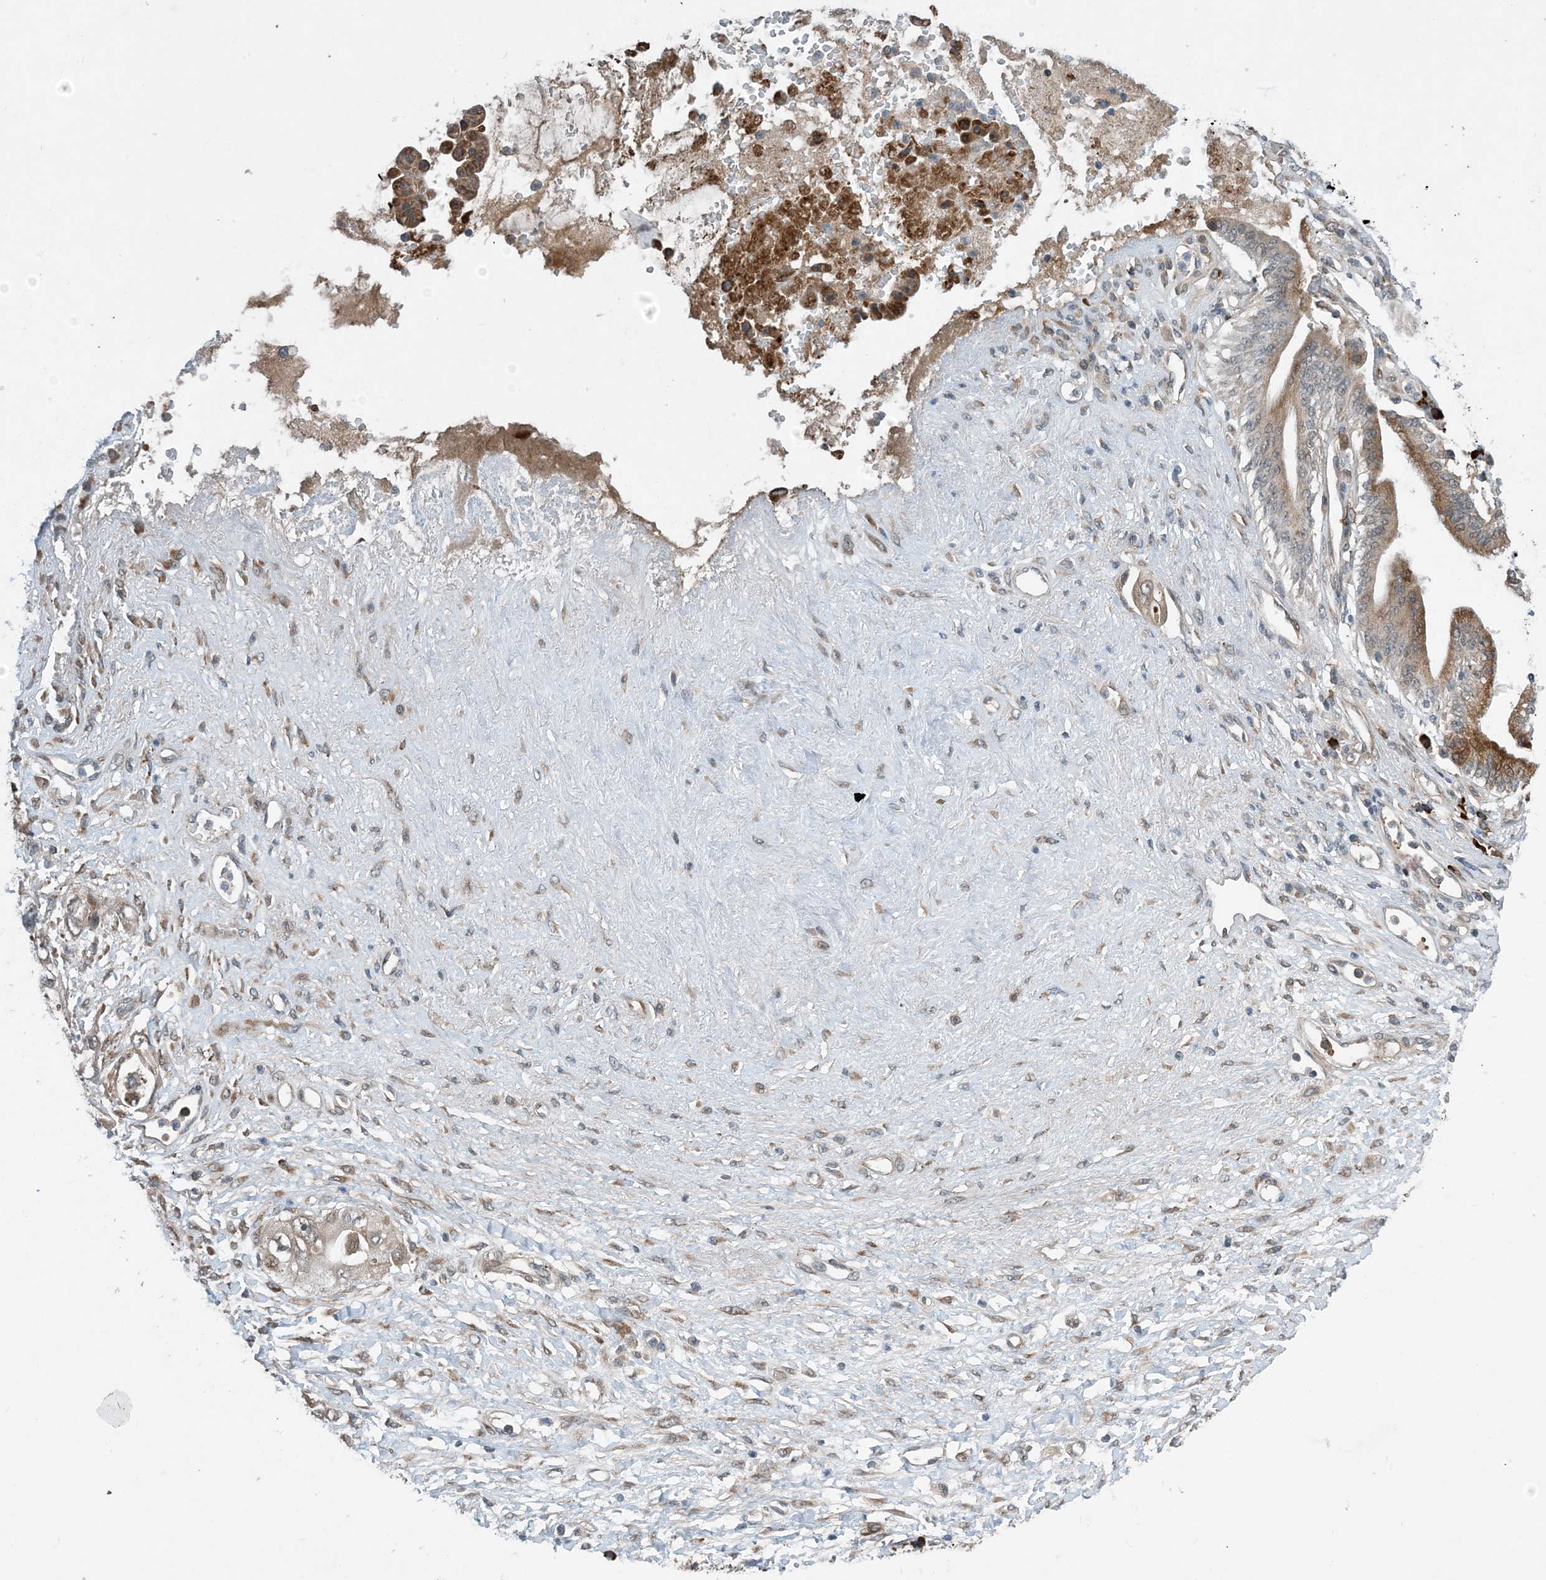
{"staining": {"intensity": "moderate", "quantity": "25%-75%", "location": "cytoplasmic/membranous"}, "tissue": "pancreatic cancer", "cell_type": "Tumor cells", "image_type": "cancer", "snomed": [{"axis": "morphology", "description": "Inflammation, NOS"}, {"axis": "morphology", "description": "Adenocarcinoma, NOS"}, {"axis": "topography", "description": "Pancreas"}], "caption": "Adenocarcinoma (pancreatic) stained for a protein (brown) displays moderate cytoplasmic/membranous positive expression in approximately 25%-75% of tumor cells.", "gene": "PHOSPHO2", "patient": {"sex": "female", "age": 56}}